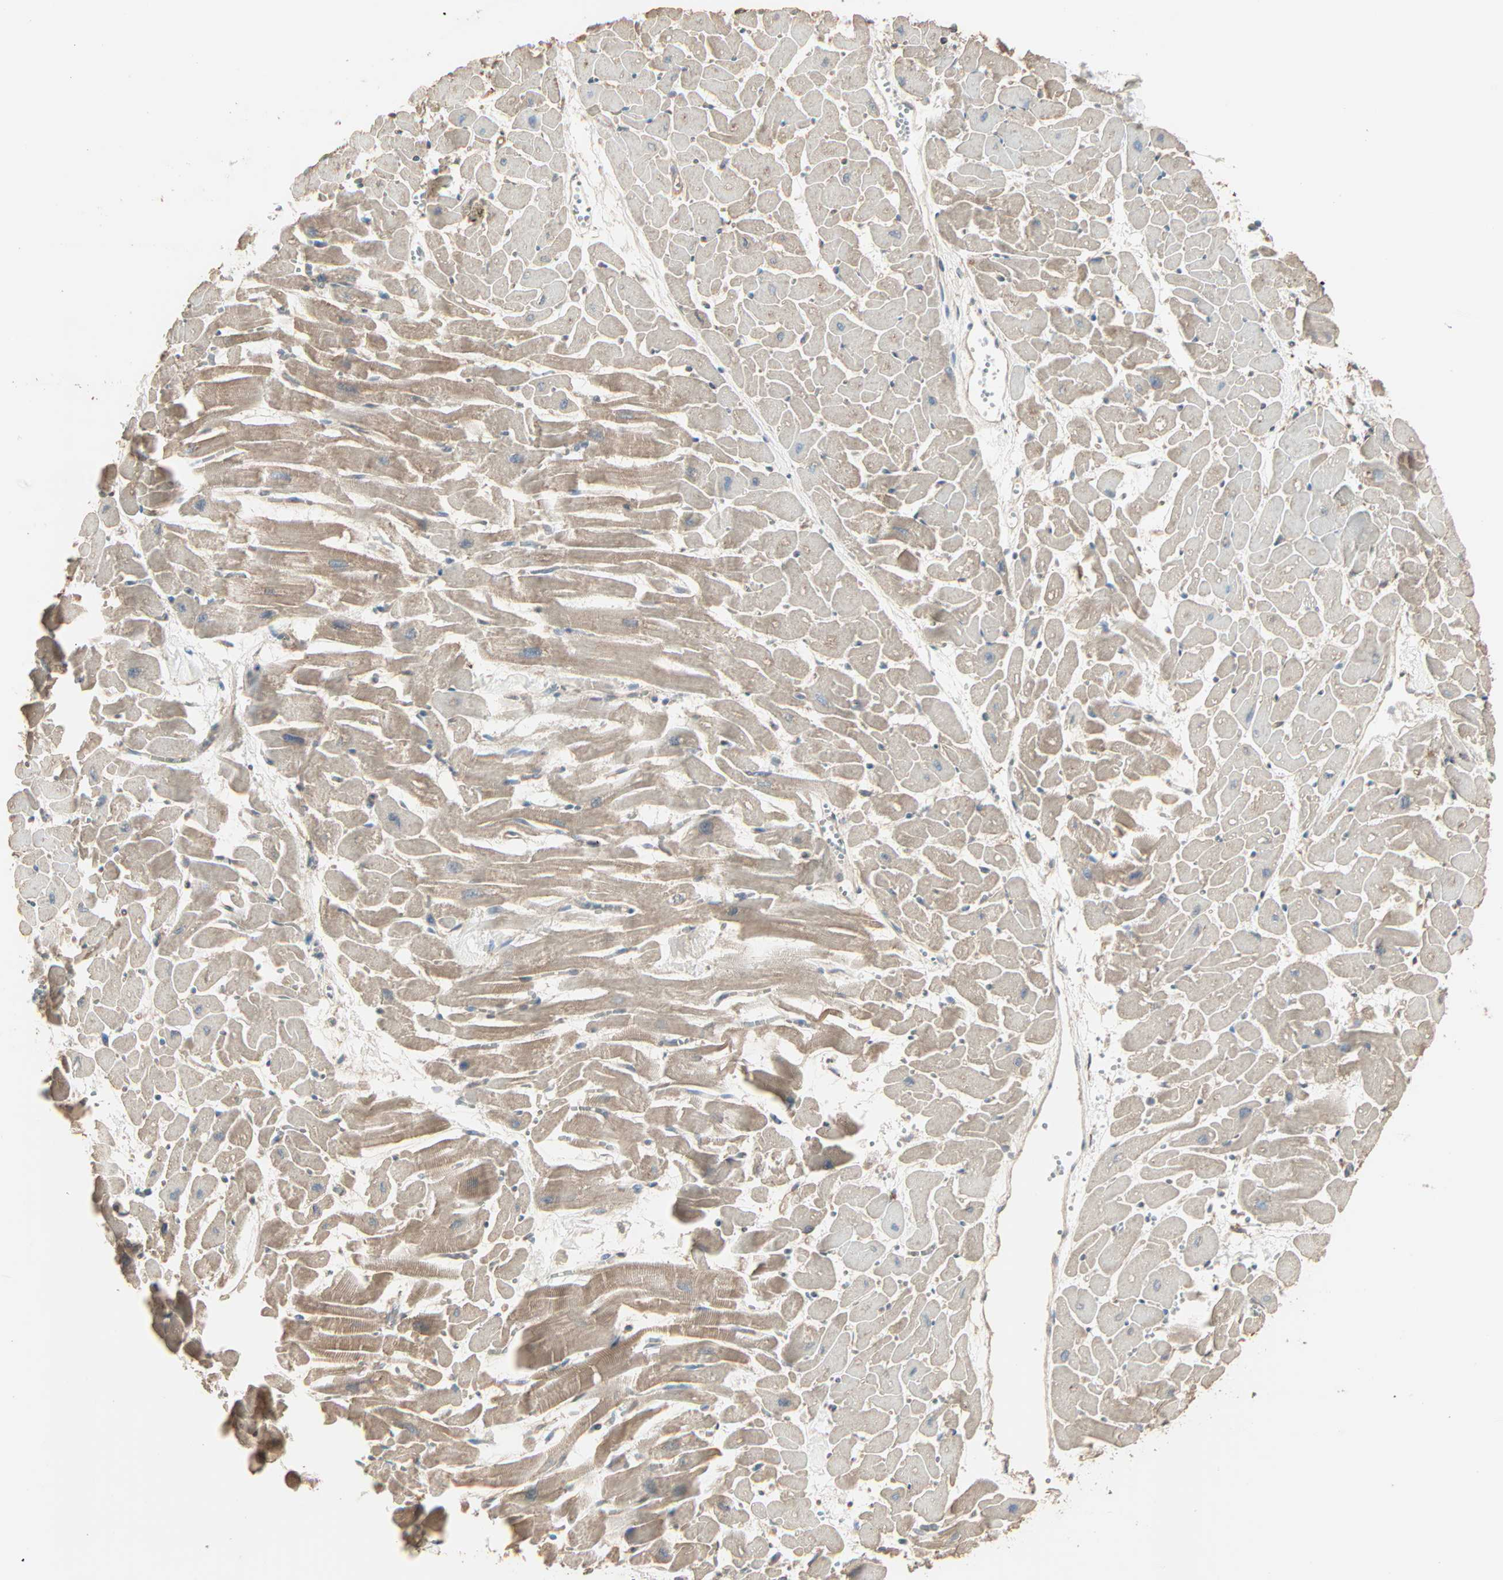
{"staining": {"intensity": "weak", "quantity": ">75%", "location": "cytoplasmic/membranous"}, "tissue": "heart muscle", "cell_type": "Cardiomyocytes", "image_type": "normal", "snomed": [{"axis": "morphology", "description": "Normal tissue, NOS"}, {"axis": "topography", "description": "Heart"}], "caption": "DAB immunohistochemical staining of normal human heart muscle shows weak cytoplasmic/membranous protein positivity in about >75% of cardiomyocytes.", "gene": "GALNT3", "patient": {"sex": "female", "age": 19}}